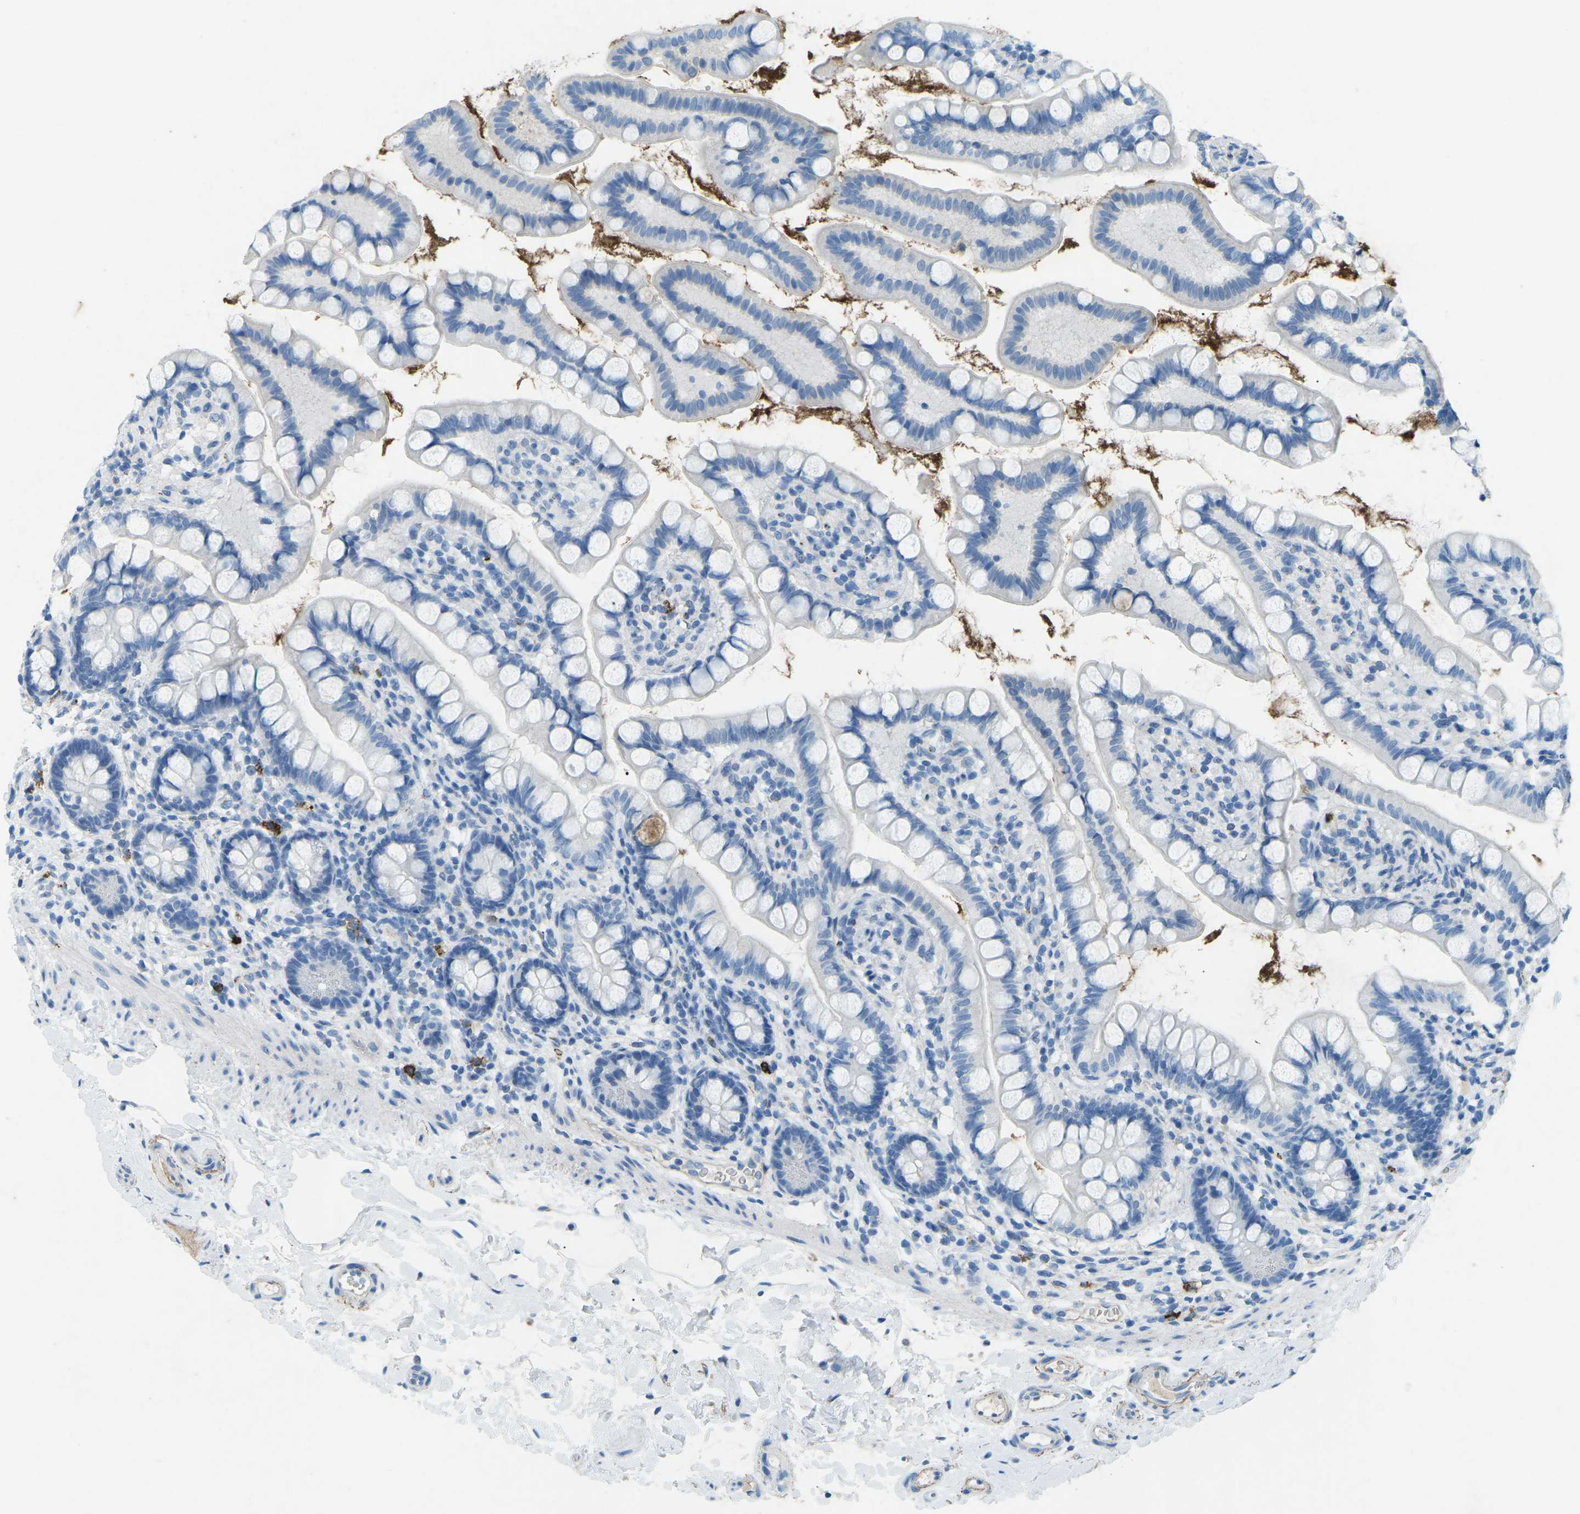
{"staining": {"intensity": "negative", "quantity": "none", "location": "none"}, "tissue": "small intestine", "cell_type": "Glandular cells", "image_type": "normal", "snomed": [{"axis": "morphology", "description": "Normal tissue, NOS"}, {"axis": "topography", "description": "Small intestine"}], "caption": "Immunohistochemistry image of unremarkable small intestine: human small intestine stained with DAB exhibits no significant protein staining in glandular cells. (Brightfield microscopy of DAB (3,3'-diaminobenzidine) IHC at high magnification).", "gene": "CTAGE1", "patient": {"sex": "female", "age": 84}}